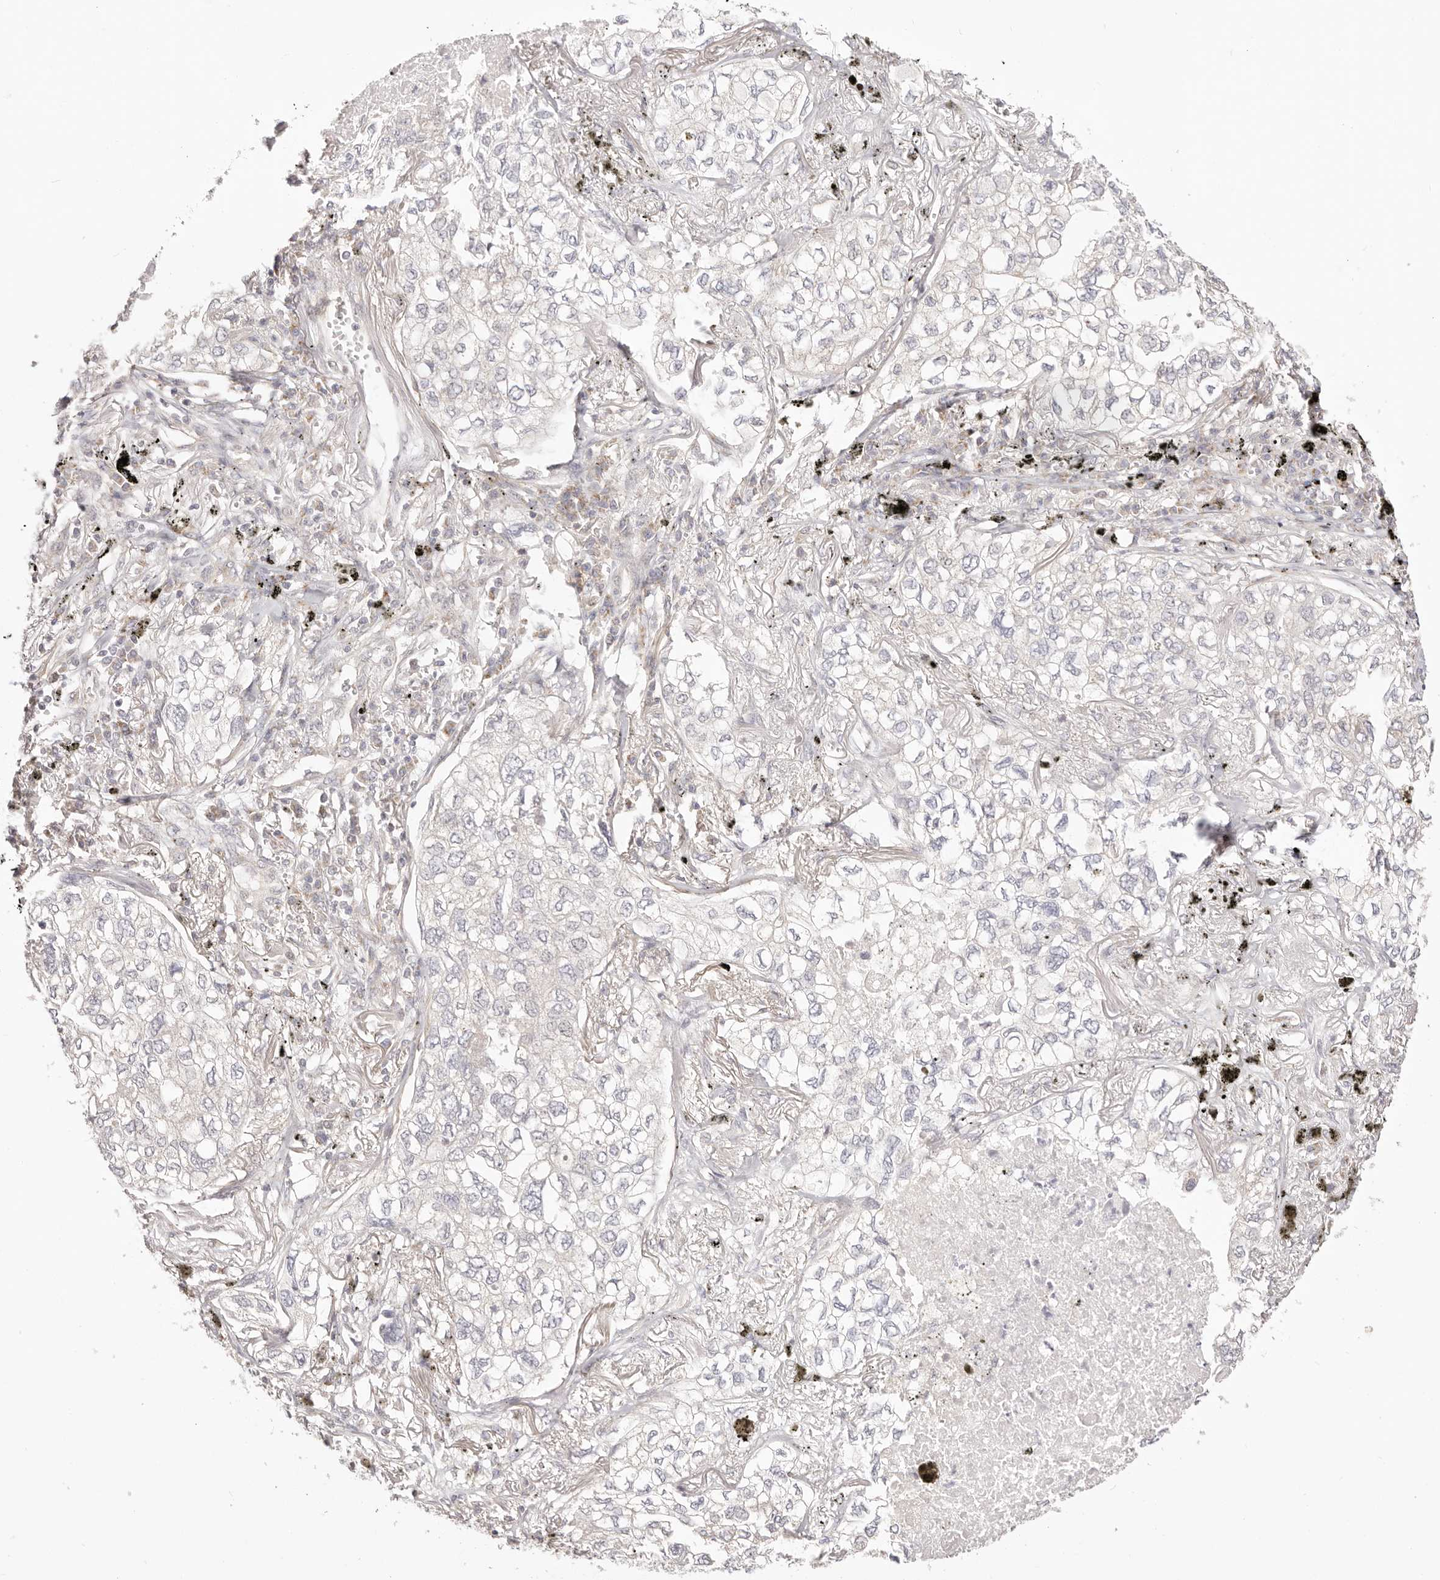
{"staining": {"intensity": "negative", "quantity": "none", "location": "none"}, "tissue": "lung cancer", "cell_type": "Tumor cells", "image_type": "cancer", "snomed": [{"axis": "morphology", "description": "Adenocarcinoma, NOS"}, {"axis": "topography", "description": "Lung"}], "caption": "The image shows no staining of tumor cells in lung adenocarcinoma.", "gene": "KCMF1", "patient": {"sex": "male", "age": 65}}